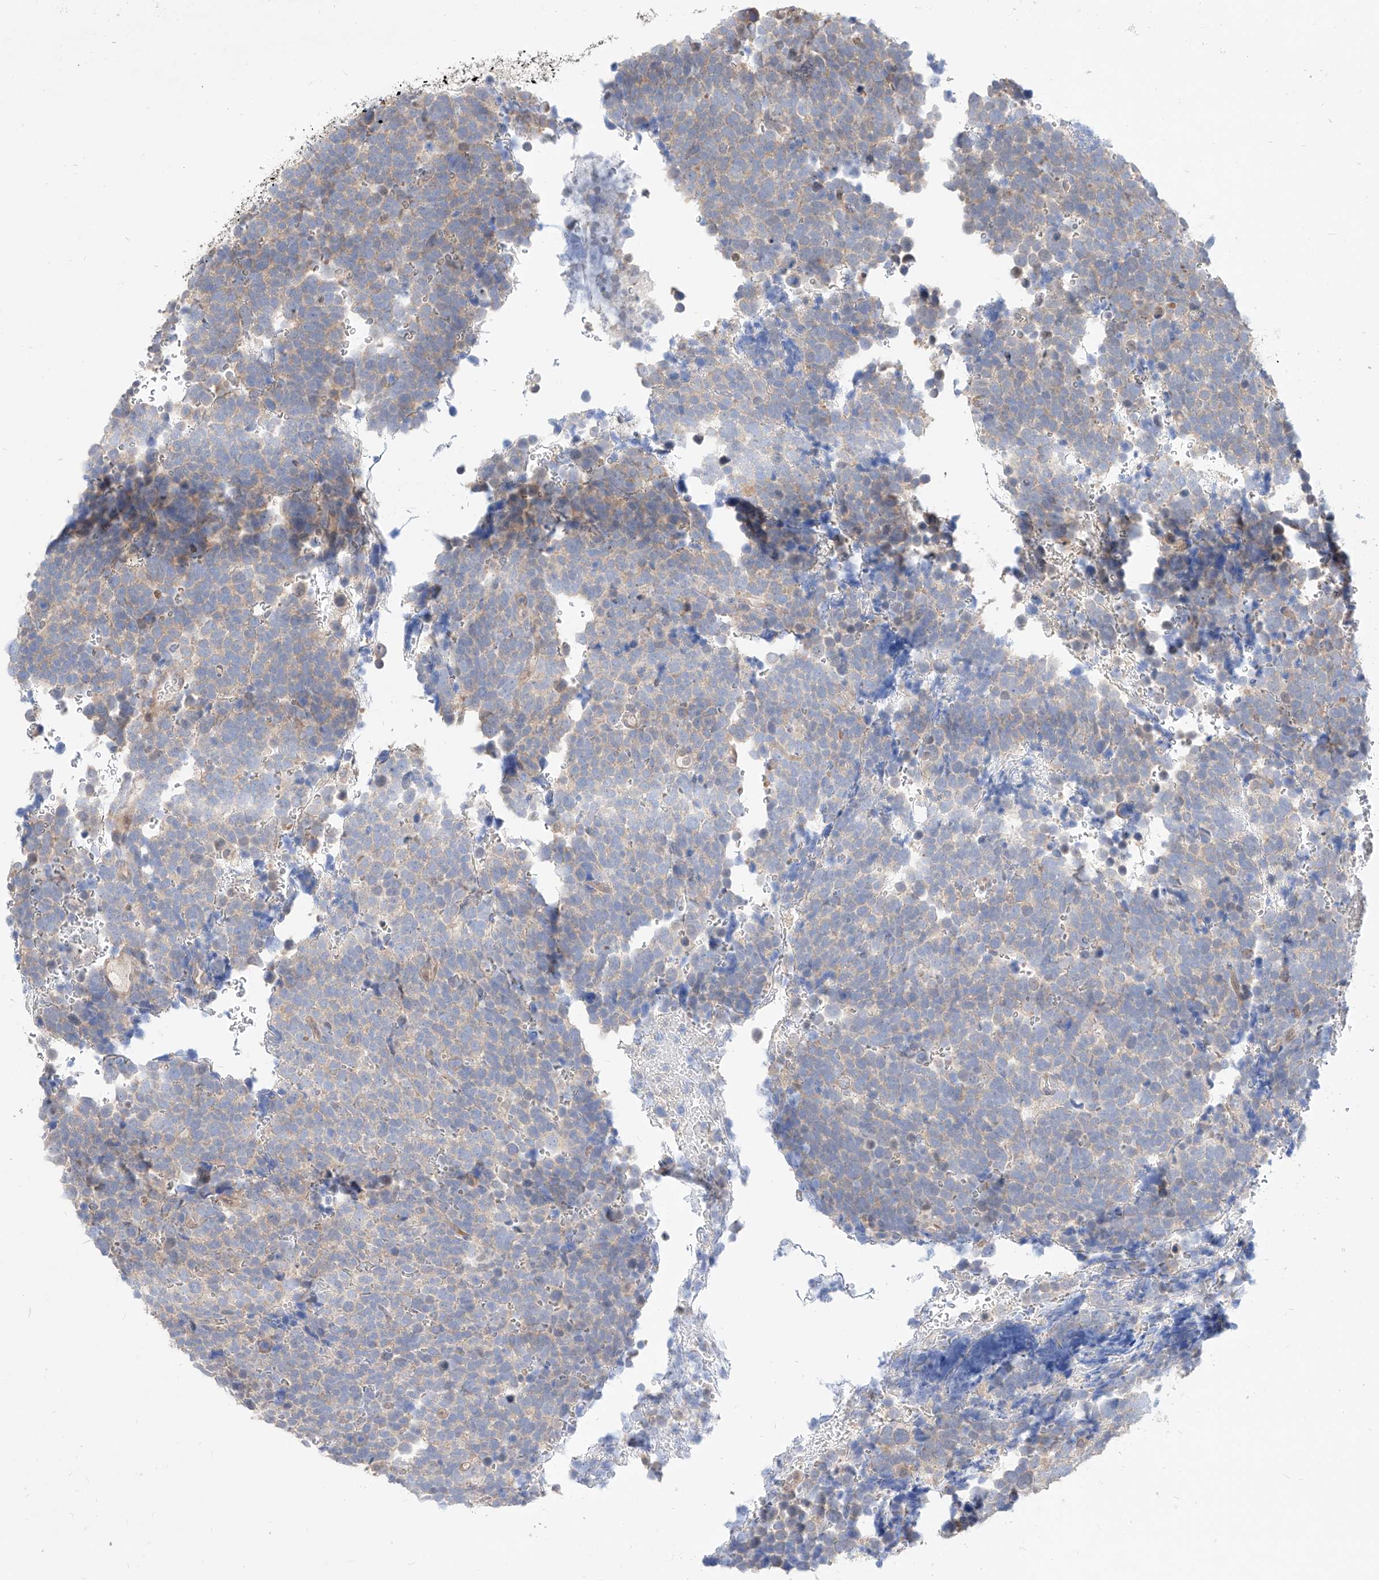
{"staining": {"intensity": "negative", "quantity": "none", "location": "none"}, "tissue": "urothelial cancer", "cell_type": "Tumor cells", "image_type": "cancer", "snomed": [{"axis": "morphology", "description": "Urothelial carcinoma, High grade"}, {"axis": "topography", "description": "Urinary bladder"}], "caption": "DAB (3,3'-diaminobenzidine) immunohistochemical staining of urothelial carcinoma (high-grade) exhibits no significant expression in tumor cells. Brightfield microscopy of immunohistochemistry stained with DAB (3,3'-diaminobenzidine) (brown) and hematoxylin (blue), captured at high magnification.", "gene": "TSNAX", "patient": {"sex": "female", "age": 82}}